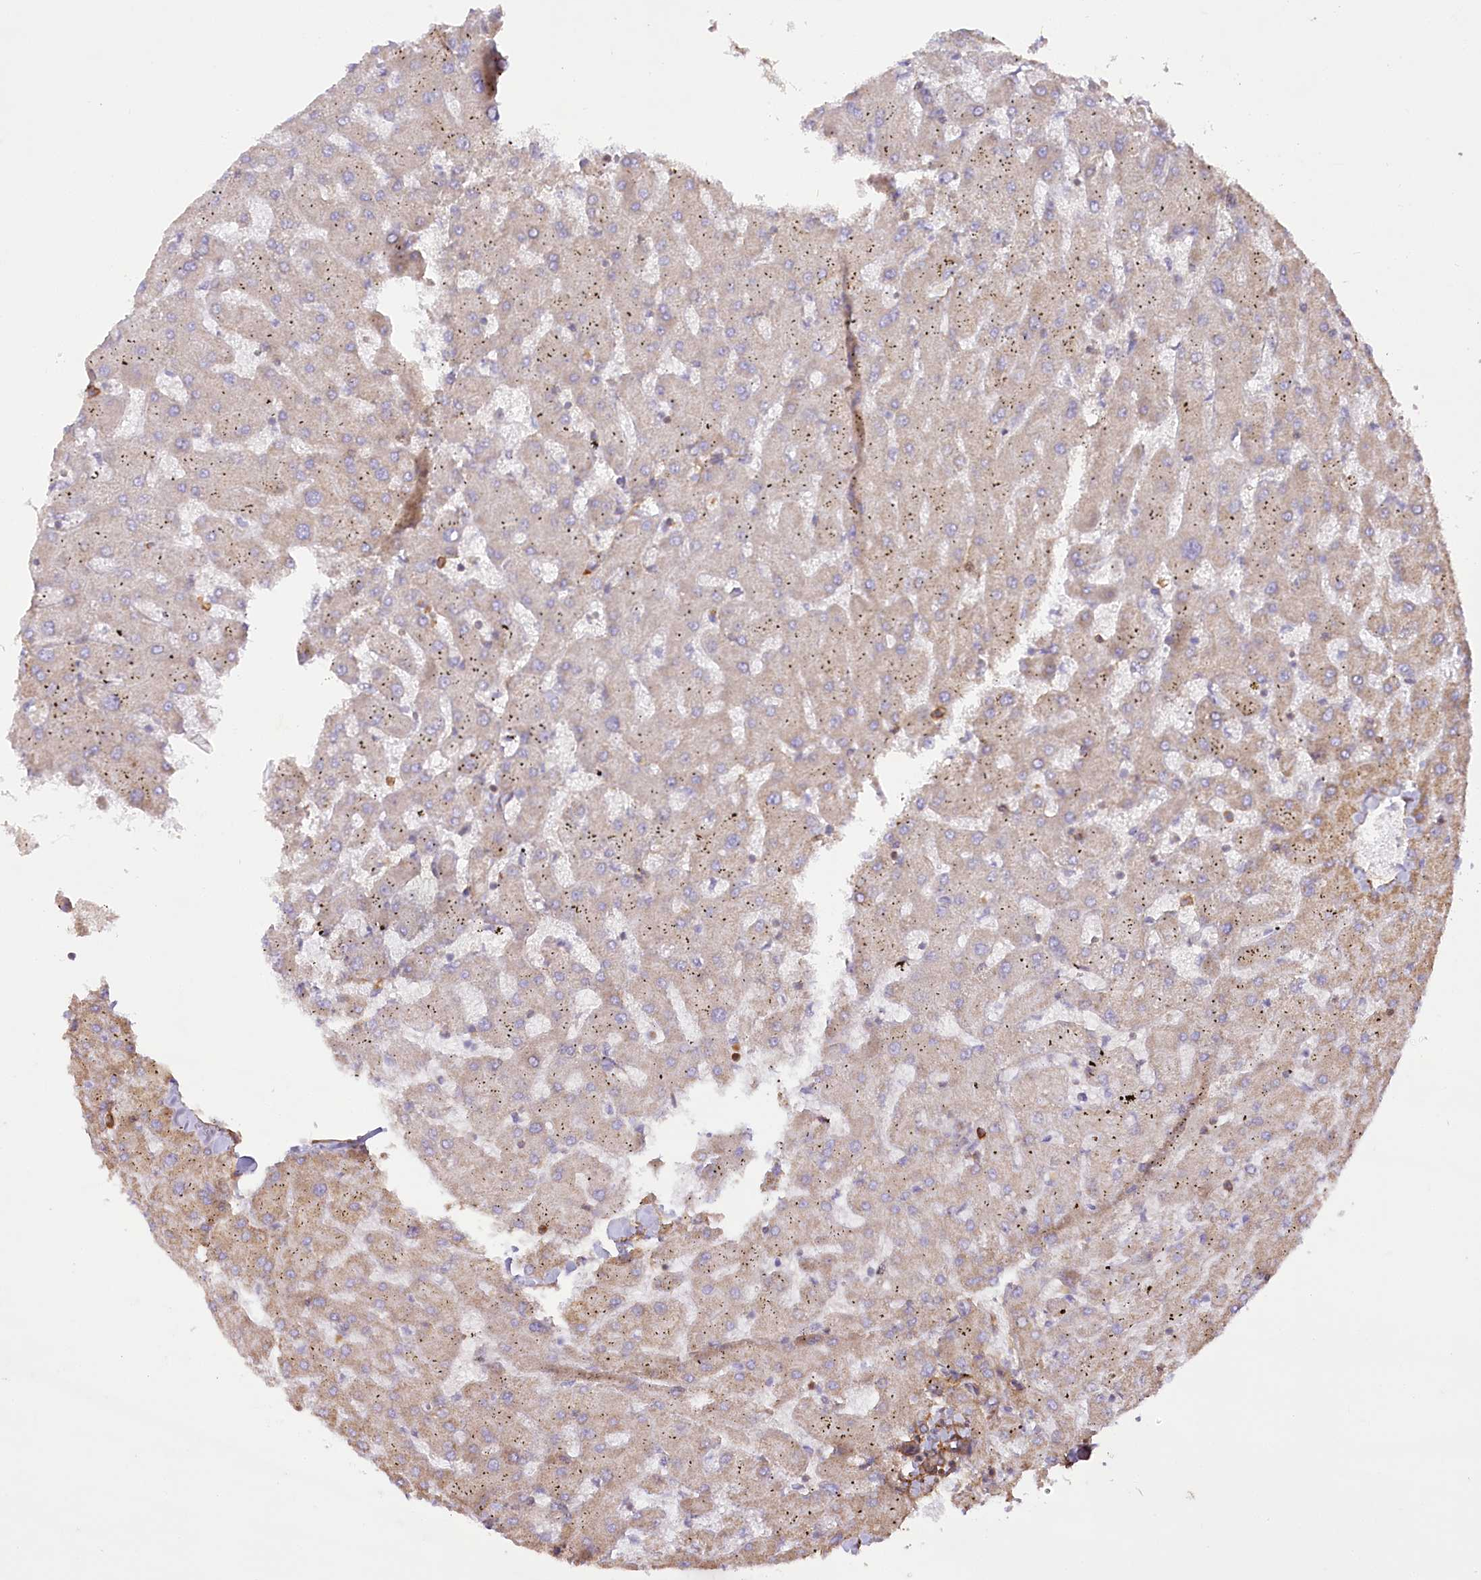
{"staining": {"intensity": "negative", "quantity": "none", "location": "none"}, "tissue": "liver", "cell_type": "Cholangiocytes", "image_type": "normal", "snomed": [{"axis": "morphology", "description": "Normal tissue, NOS"}, {"axis": "topography", "description": "Liver"}], "caption": "The photomicrograph shows no staining of cholangiocytes in unremarkable liver.", "gene": "SYNPO2", "patient": {"sex": "female", "age": 63}}